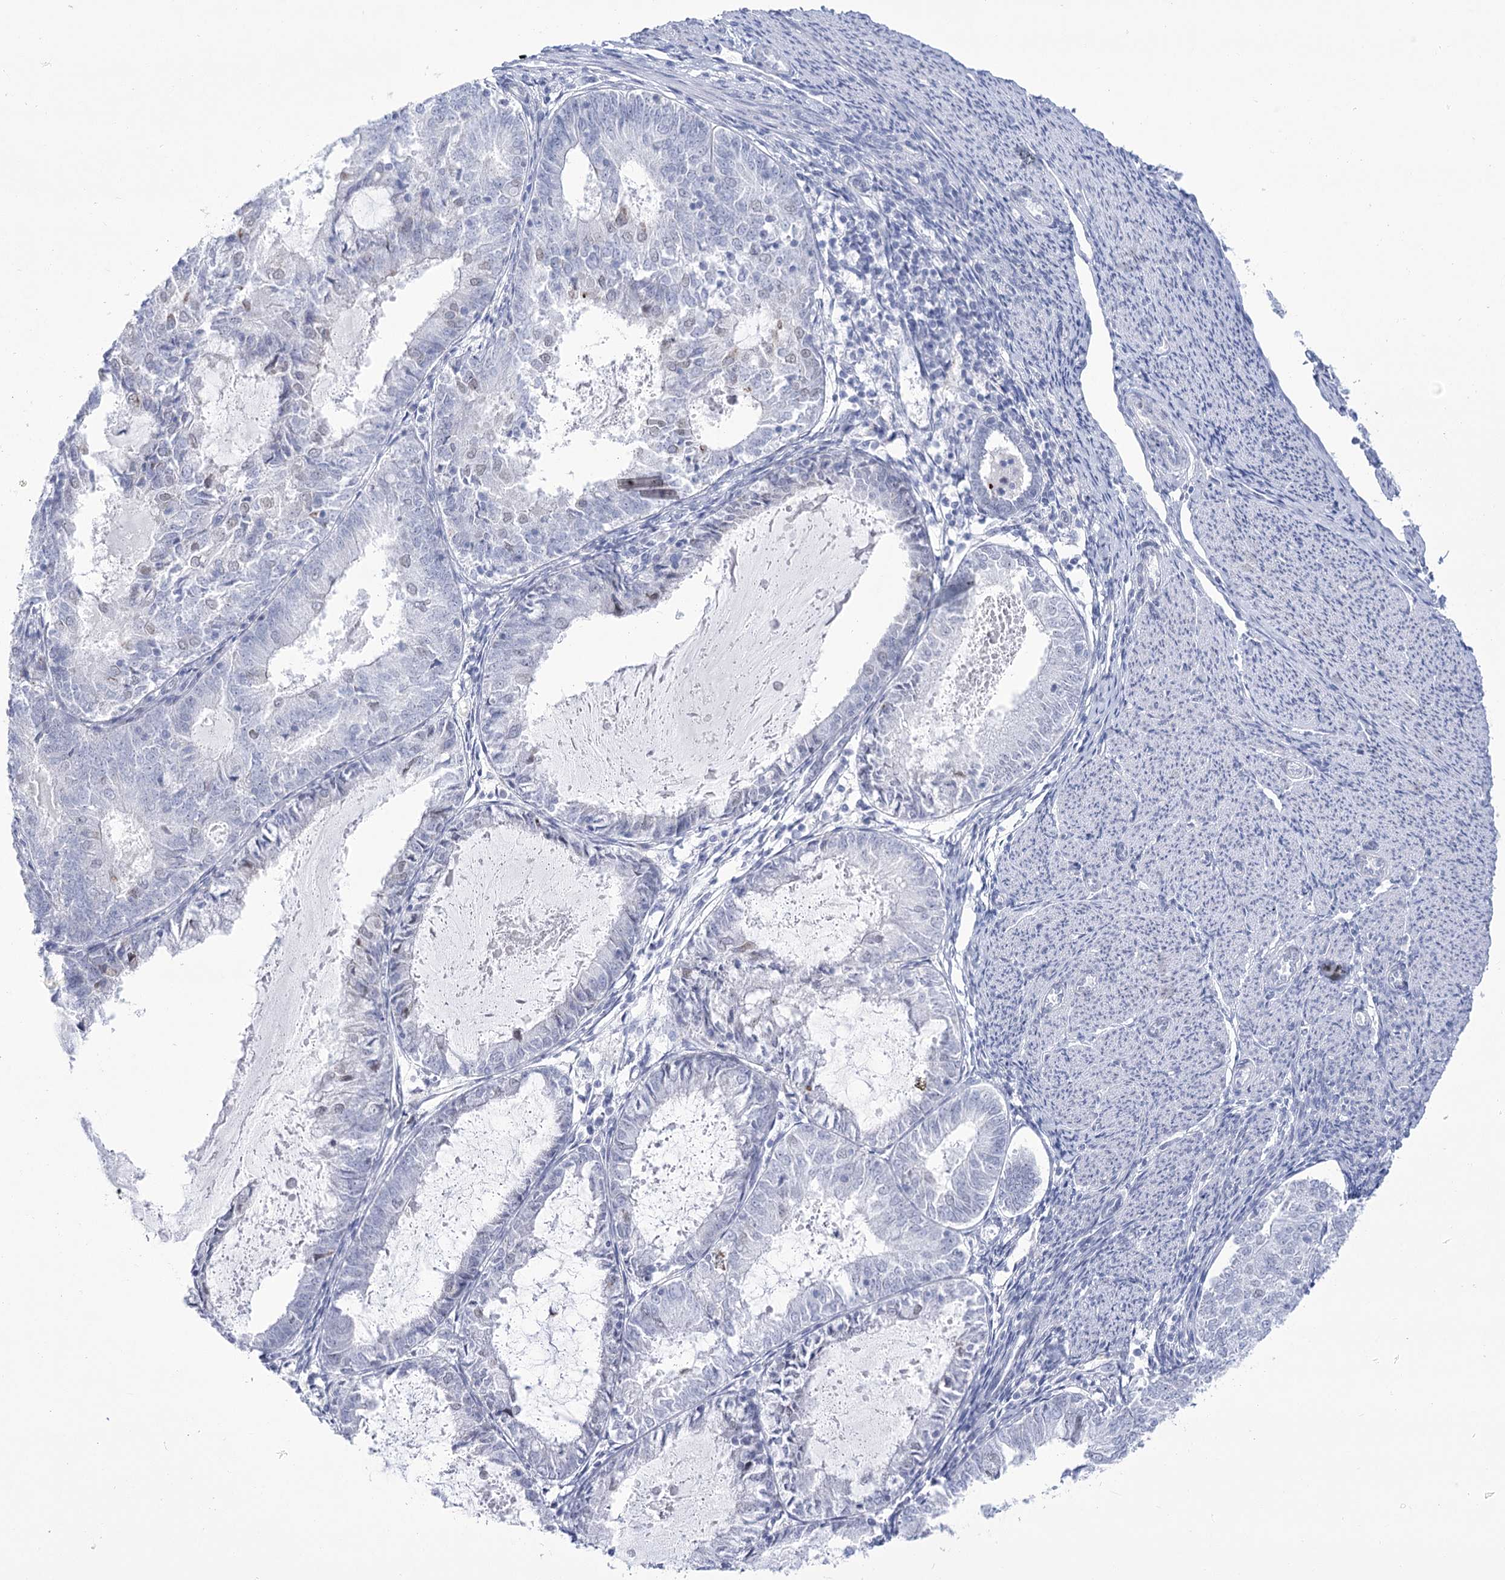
{"staining": {"intensity": "negative", "quantity": "none", "location": "none"}, "tissue": "endometrial cancer", "cell_type": "Tumor cells", "image_type": "cancer", "snomed": [{"axis": "morphology", "description": "Adenocarcinoma, NOS"}, {"axis": "topography", "description": "Endometrium"}], "caption": "IHC image of neoplastic tissue: endometrial adenocarcinoma stained with DAB (3,3'-diaminobenzidine) exhibits no significant protein expression in tumor cells.", "gene": "HORMAD1", "patient": {"sex": "female", "age": 57}}